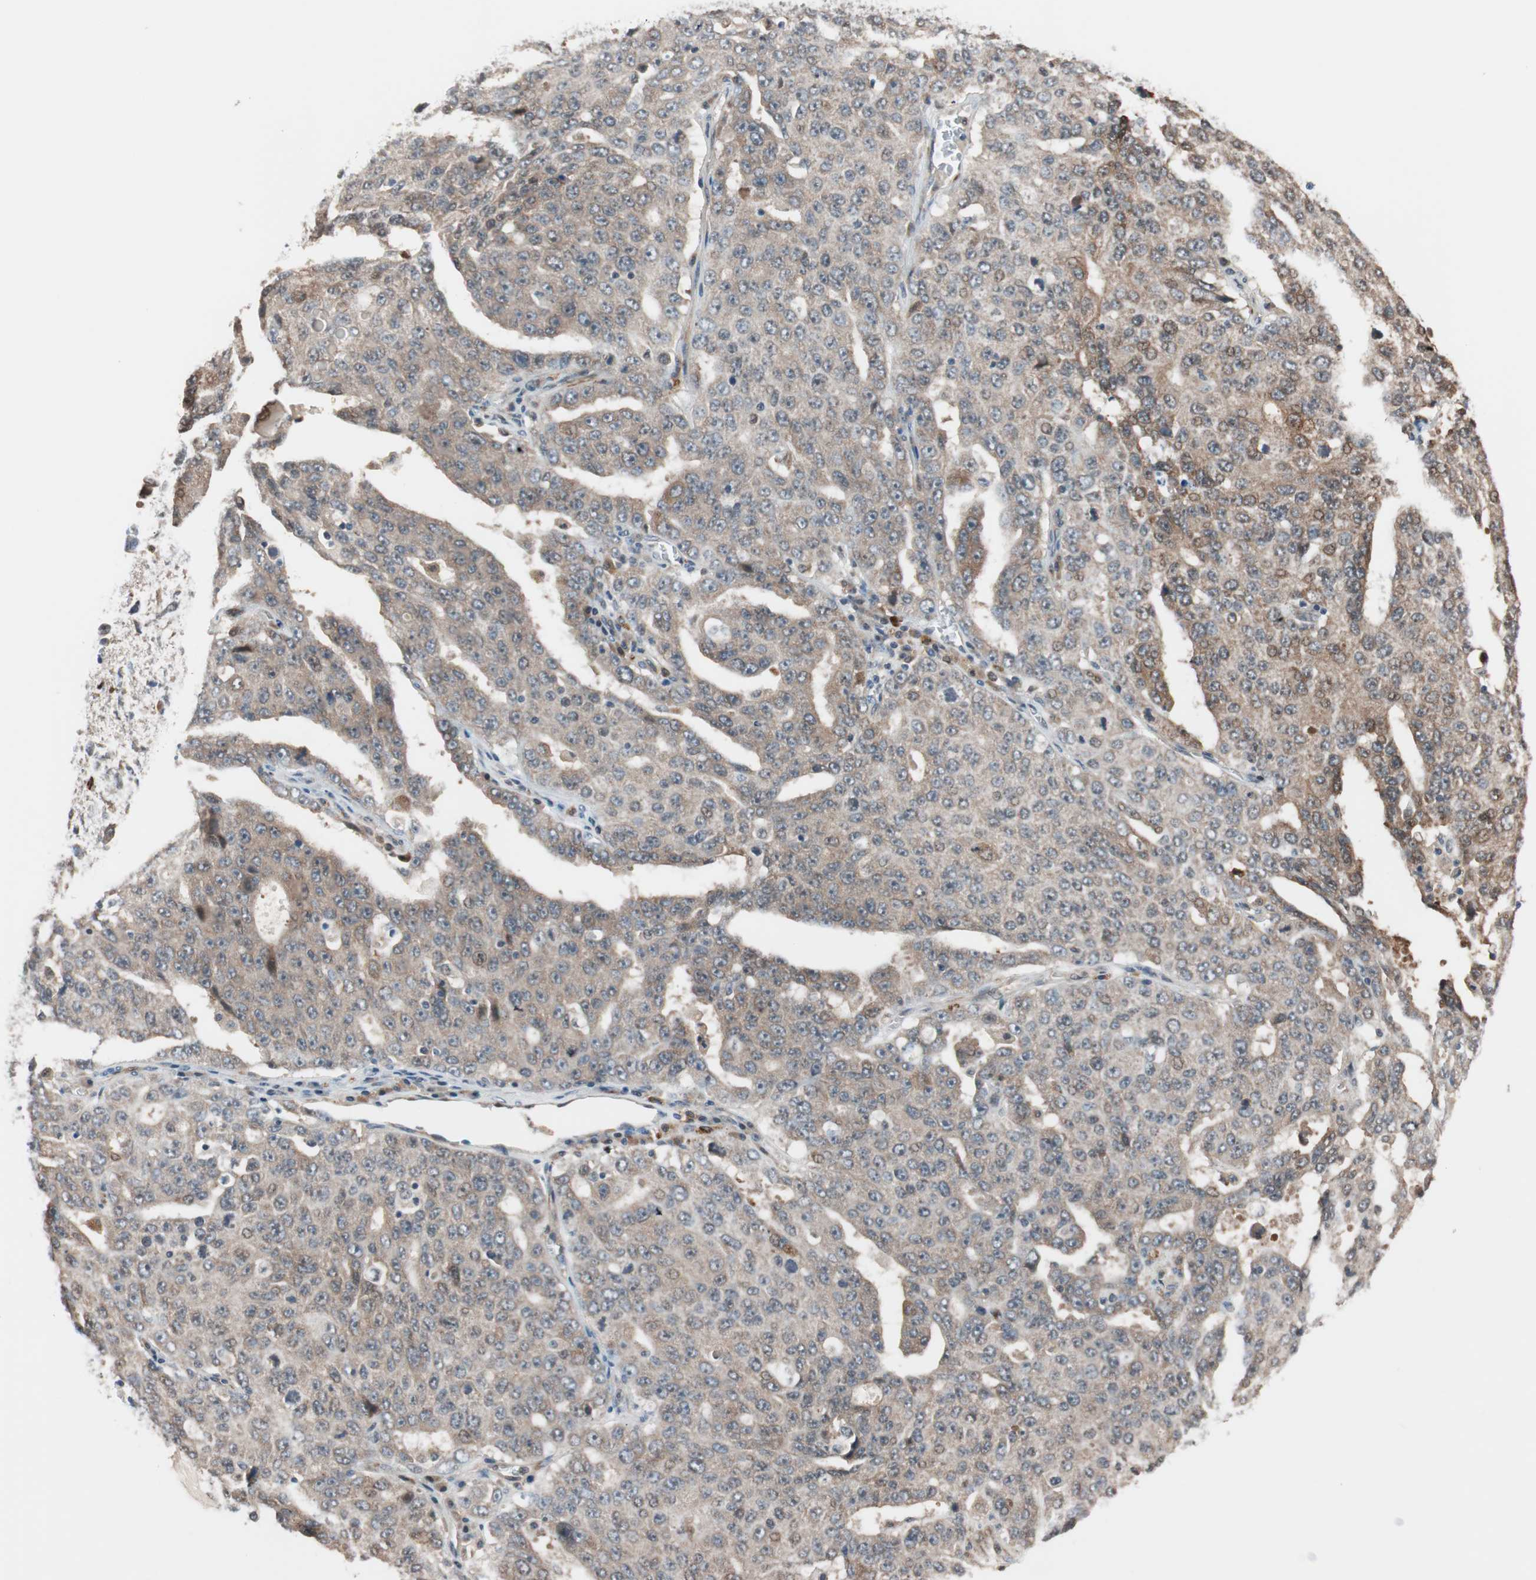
{"staining": {"intensity": "weak", "quantity": "25%-75%", "location": "cytoplasmic/membranous"}, "tissue": "ovarian cancer", "cell_type": "Tumor cells", "image_type": "cancer", "snomed": [{"axis": "morphology", "description": "Carcinoma, endometroid"}, {"axis": "topography", "description": "Ovary"}], "caption": "There is low levels of weak cytoplasmic/membranous positivity in tumor cells of ovarian cancer, as demonstrated by immunohistochemical staining (brown color).", "gene": "PIK3R3", "patient": {"sex": "female", "age": 62}}